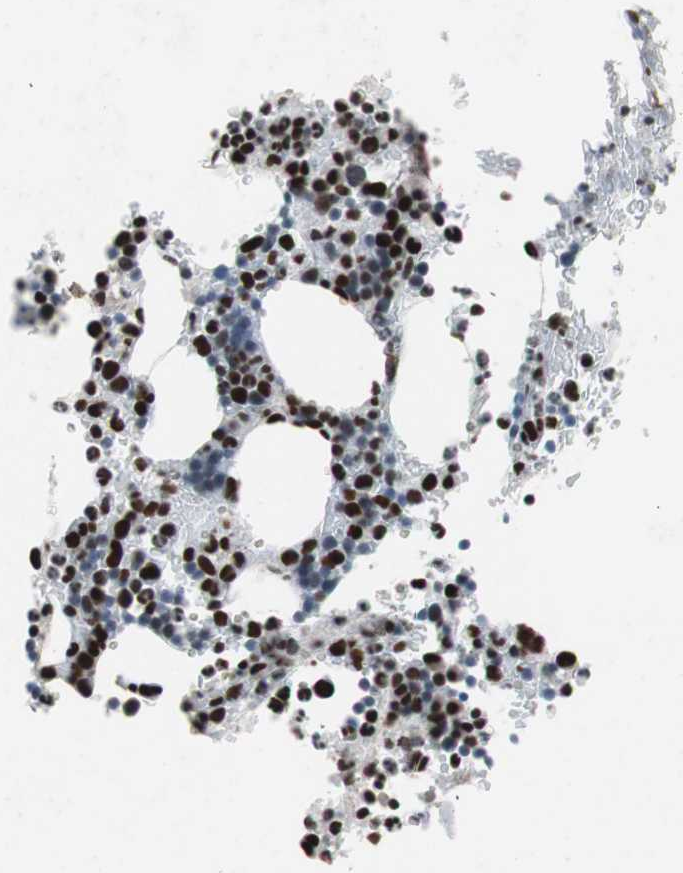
{"staining": {"intensity": "strong", "quantity": "25%-75%", "location": "nuclear"}, "tissue": "bone marrow", "cell_type": "Hematopoietic cells", "image_type": "normal", "snomed": [{"axis": "morphology", "description": "Normal tissue, NOS"}, {"axis": "topography", "description": "Bone marrow"}], "caption": "Bone marrow stained for a protein (brown) shows strong nuclear positive positivity in about 25%-75% of hematopoietic cells.", "gene": "ARID1A", "patient": {"sex": "female", "age": 73}}